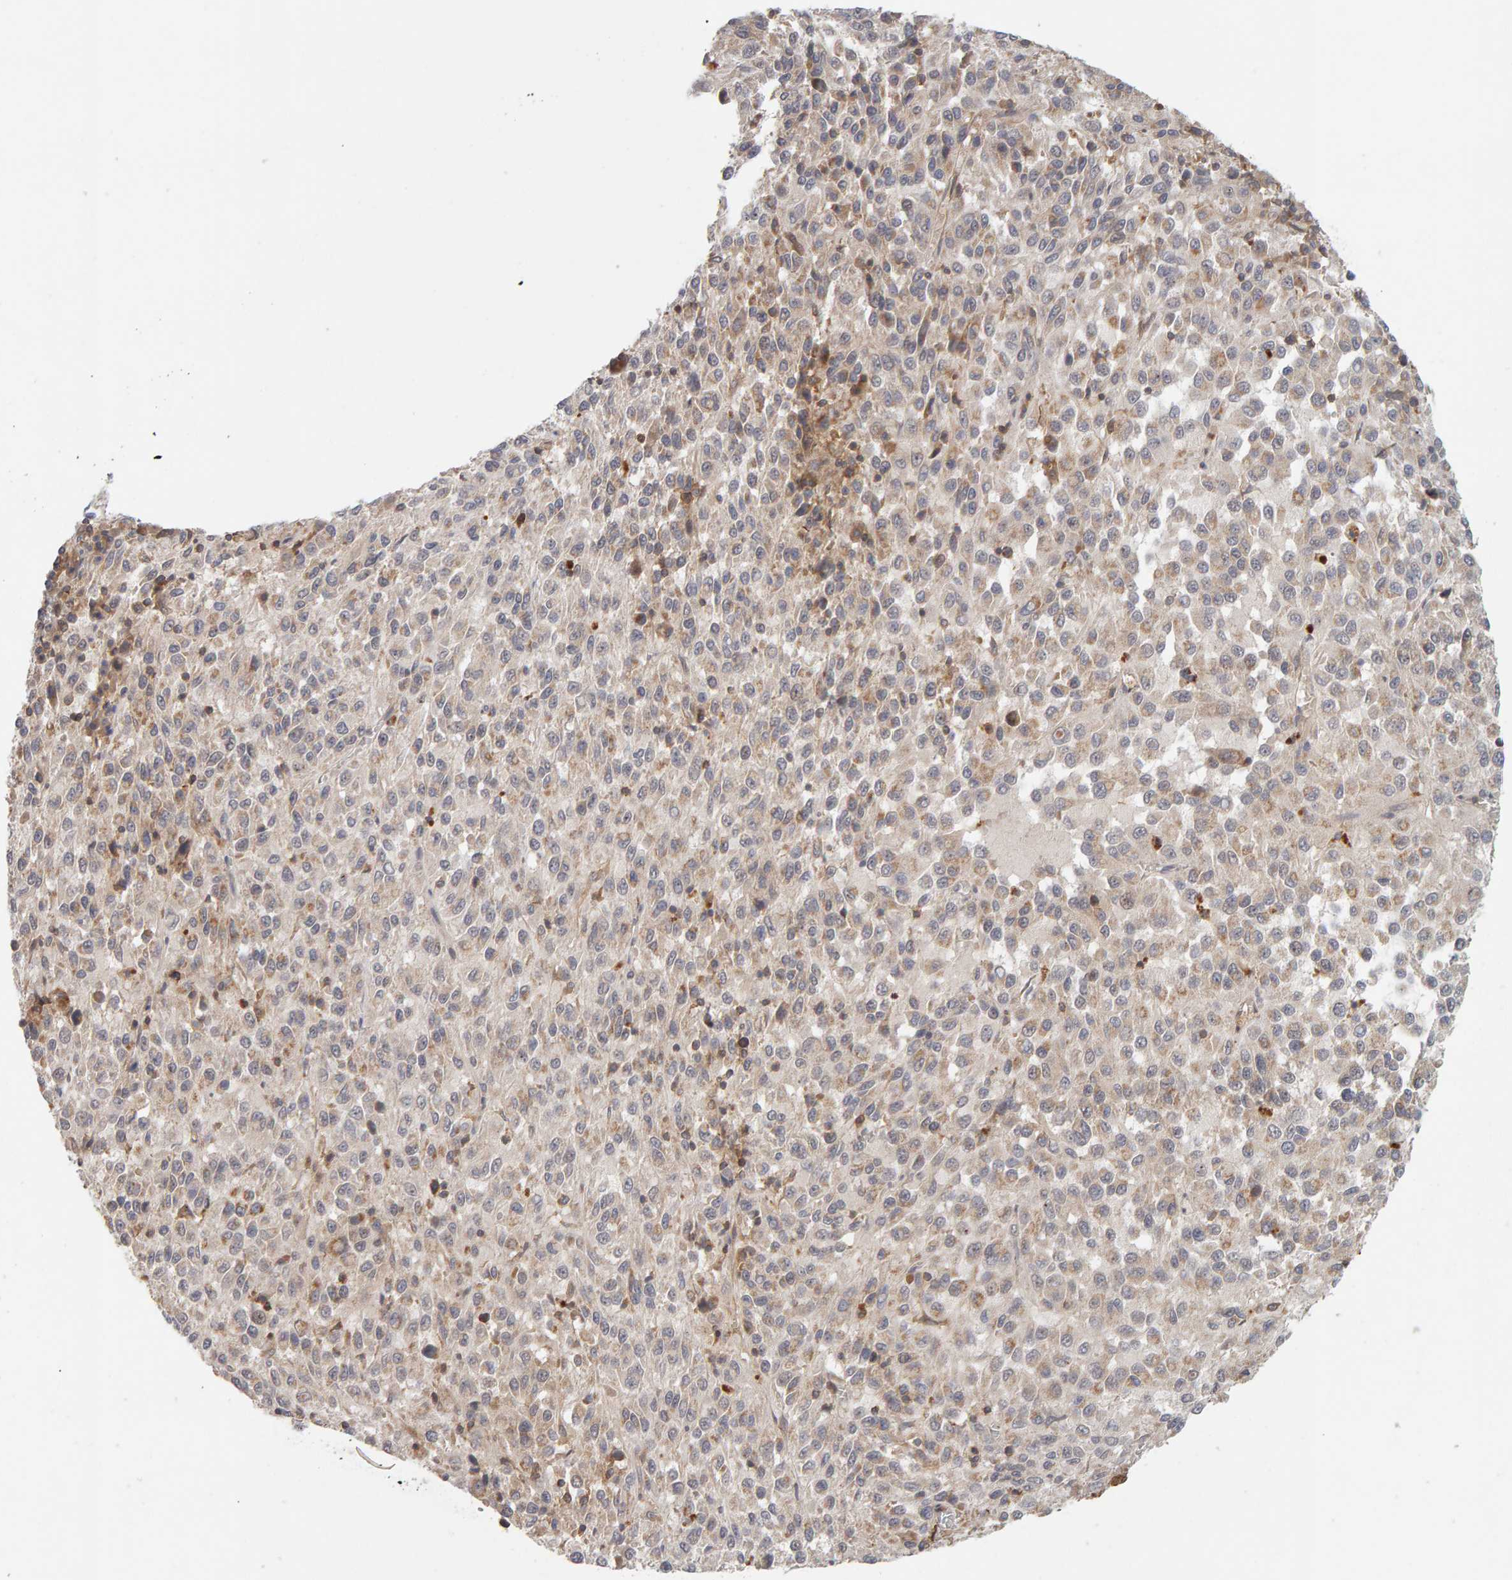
{"staining": {"intensity": "weak", "quantity": "25%-75%", "location": "cytoplasmic/membranous"}, "tissue": "melanoma", "cell_type": "Tumor cells", "image_type": "cancer", "snomed": [{"axis": "morphology", "description": "Malignant melanoma, Metastatic site"}, {"axis": "topography", "description": "Lung"}], "caption": "This histopathology image displays immunohistochemistry staining of malignant melanoma (metastatic site), with low weak cytoplasmic/membranous positivity in approximately 25%-75% of tumor cells.", "gene": "NUDCD1", "patient": {"sex": "male", "age": 64}}